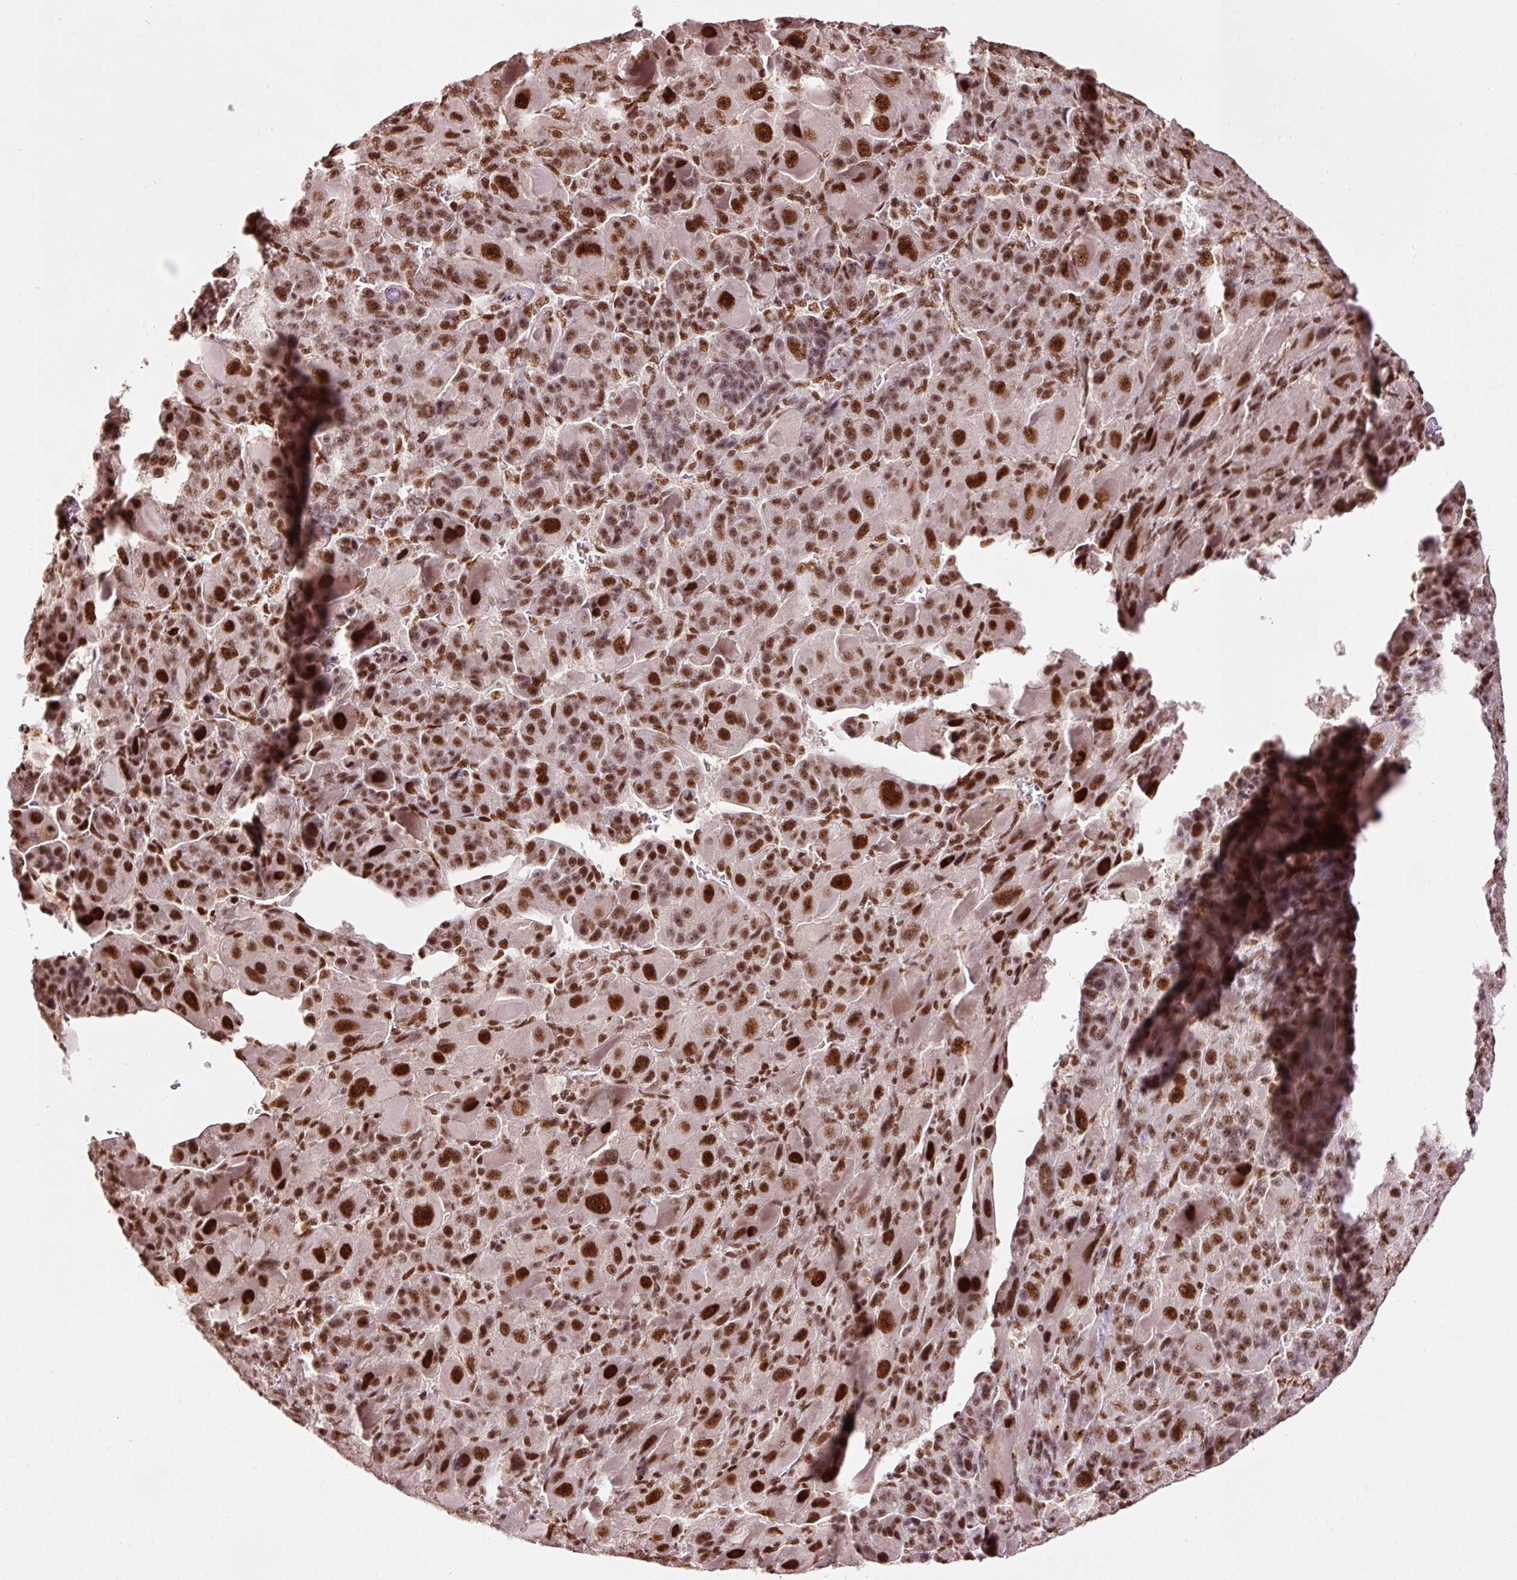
{"staining": {"intensity": "strong", "quantity": ">75%", "location": "nuclear"}, "tissue": "liver cancer", "cell_type": "Tumor cells", "image_type": "cancer", "snomed": [{"axis": "morphology", "description": "Carcinoma, Hepatocellular, NOS"}, {"axis": "topography", "description": "Liver"}], "caption": "This micrograph exhibits hepatocellular carcinoma (liver) stained with immunohistochemistry (IHC) to label a protein in brown. The nuclear of tumor cells show strong positivity for the protein. Nuclei are counter-stained blue.", "gene": "ZBTB44", "patient": {"sex": "male", "age": 76}}